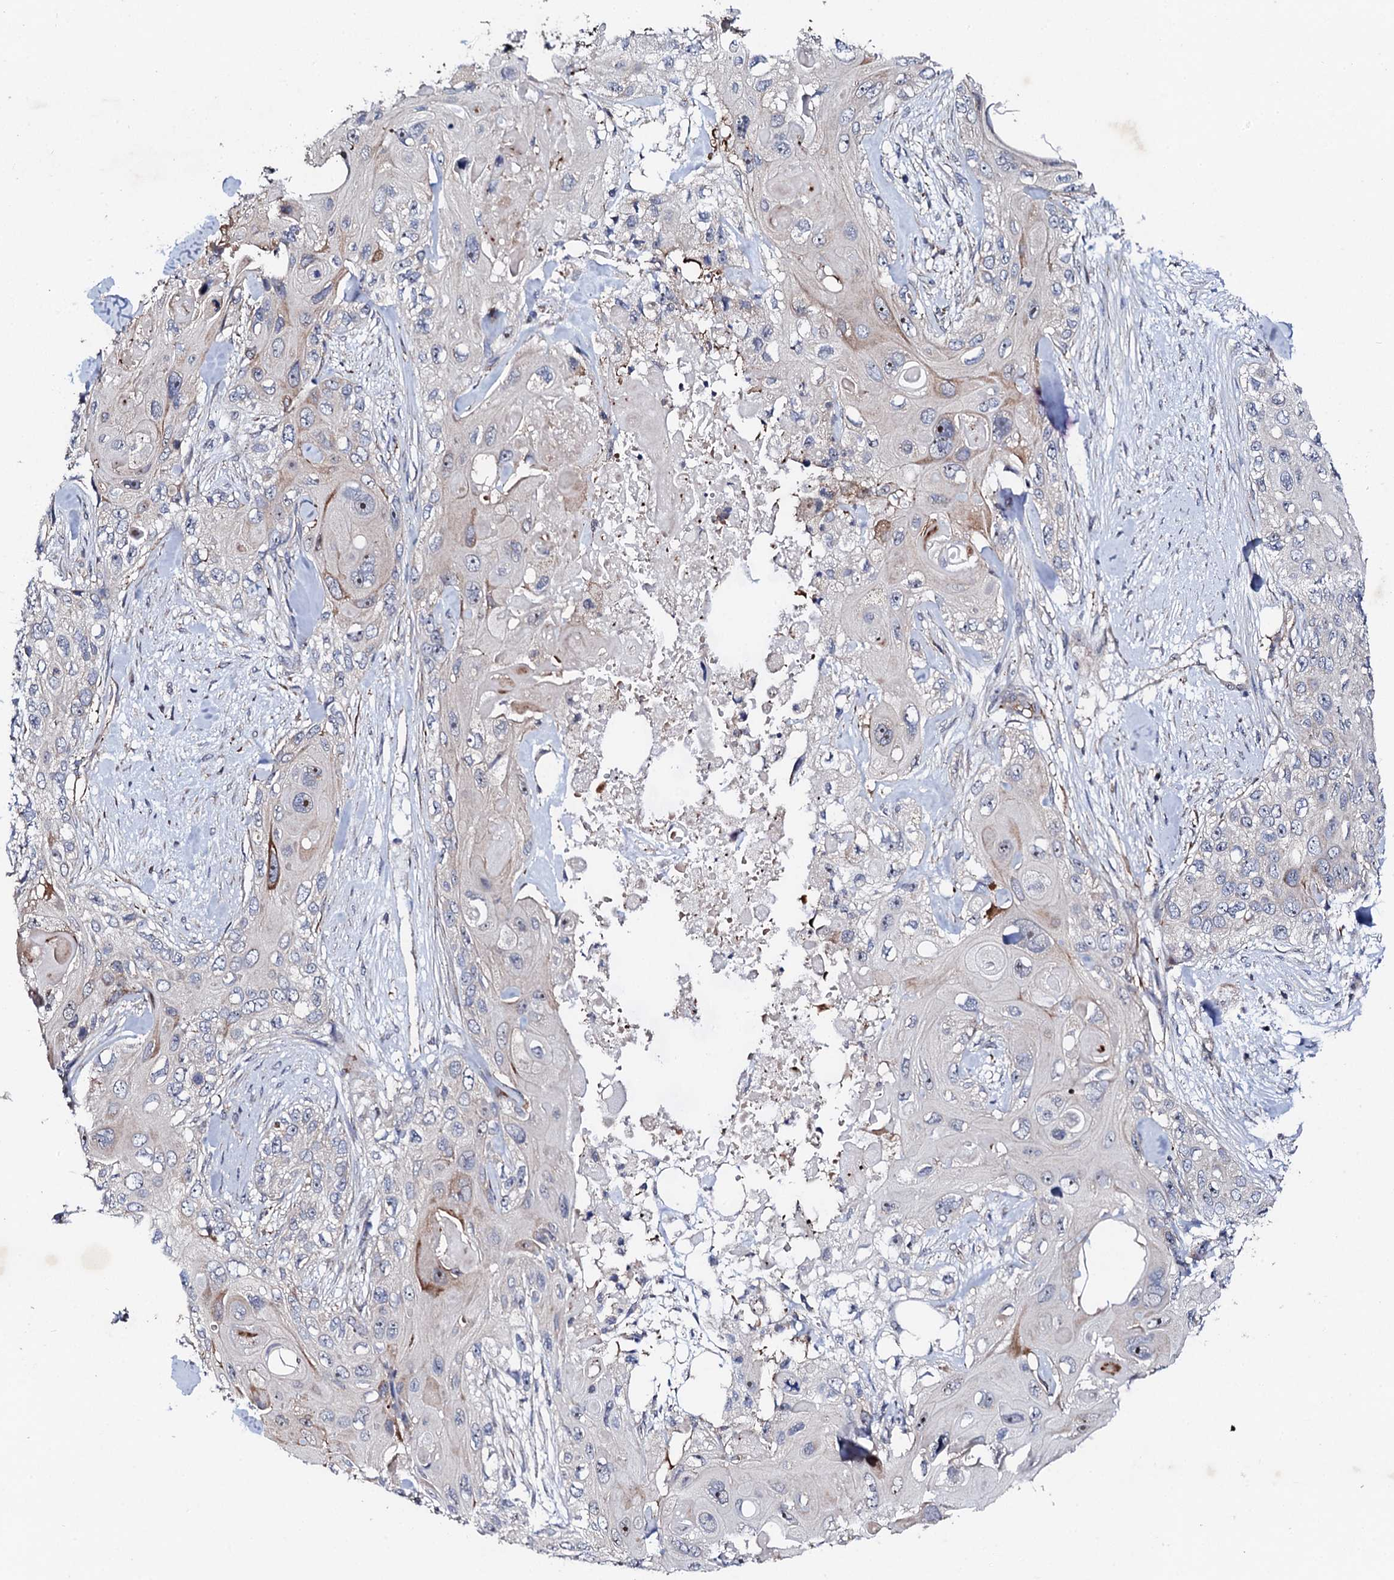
{"staining": {"intensity": "moderate", "quantity": "<25%", "location": "cytoplasmic/membranous,nuclear"}, "tissue": "skin cancer", "cell_type": "Tumor cells", "image_type": "cancer", "snomed": [{"axis": "morphology", "description": "Normal tissue, NOS"}, {"axis": "morphology", "description": "Squamous cell carcinoma, NOS"}, {"axis": "topography", "description": "Skin"}], "caption": "Squamous cell carcinoma (skin) stained with a protein marker exhibits moderate staining in tumor cells.", "gene": "GTPBP4", "patient": {"sex": "male", "age": 72}}